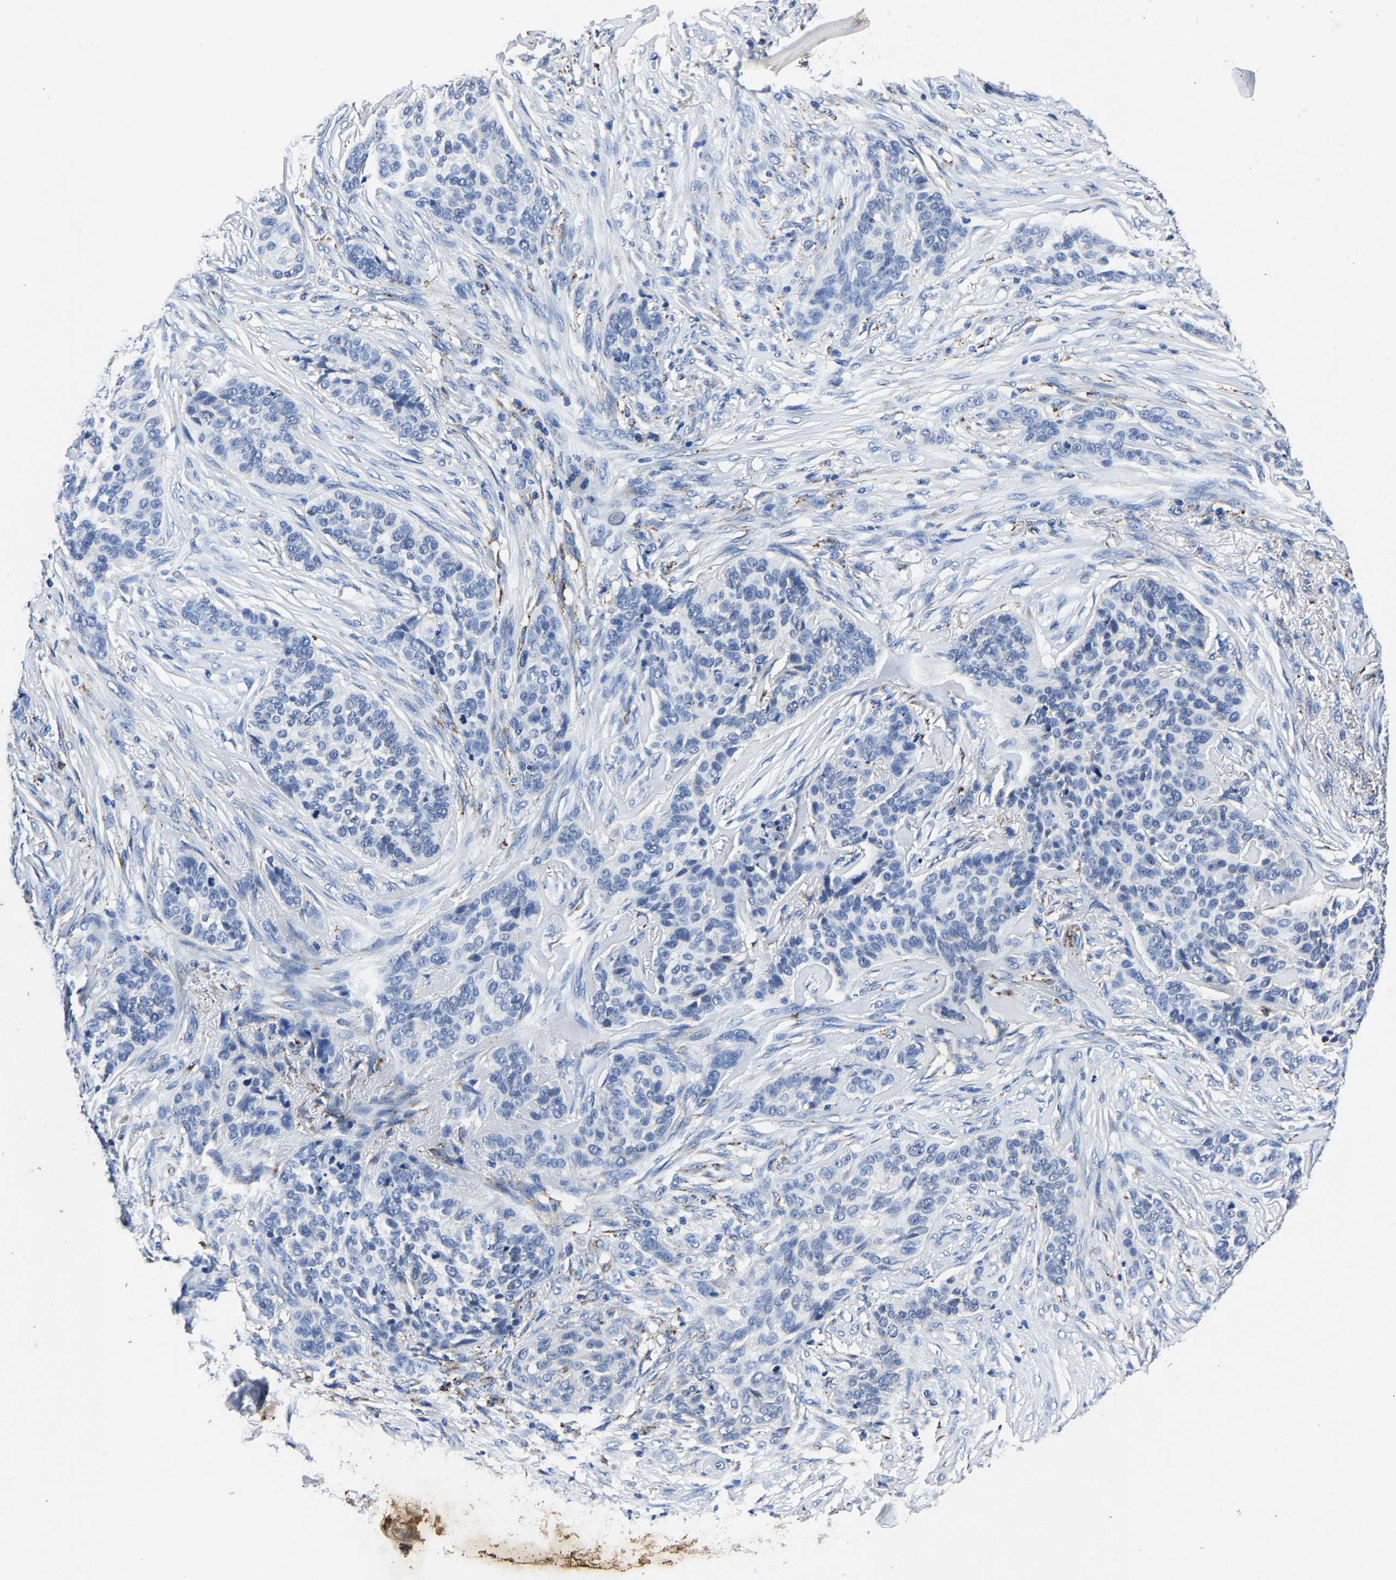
{"staining": {"intensity": "negative", "quantity": "none", "location": "none"}, "tissue": "skin cancer", "cell_type": "Tumor cells", "image_type": "cancer", "snomed": [{"axis": "morphology", "description": "Basal cell carcinoma"}, {"axis": "topography", "description": "Skin"}], "caption": "Tumor cells are negative for brown protein staining in skin cancer.", "gene": "PSPH", "patient": {"sex": "male", "age": 85}}